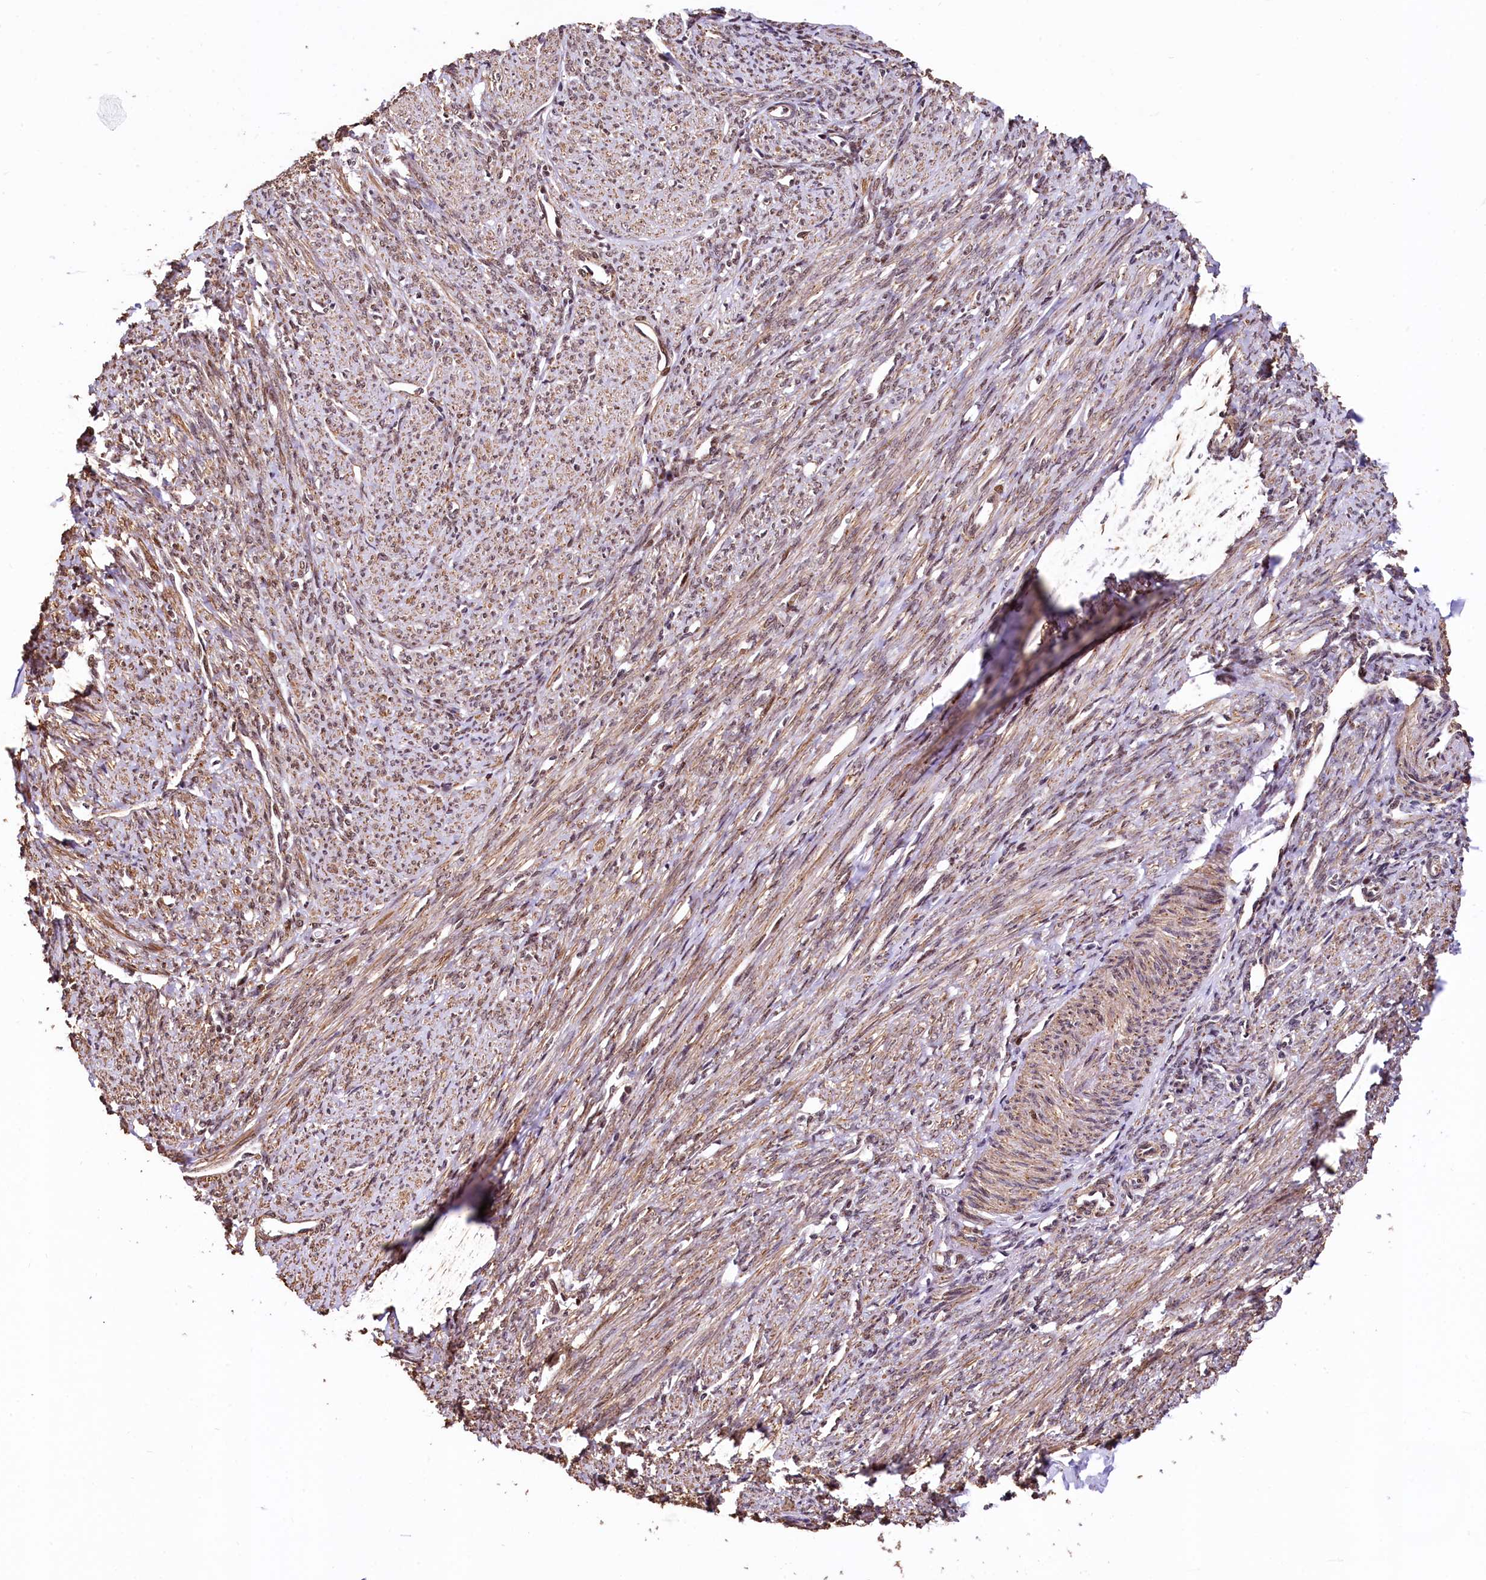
{"staining": {"intensity": "moderate", "quantity": ">75%", "location": "cytoplasmic/membranous,nuclear"}, "tissue": "smooth muscle", "cell_type": "Smooth muscle cells", "image_type": "normal", "snomed": [{"axis": "morphology", "description": "Normal tissue, NOS"}, {"axis": "topography", "description": "Smooth muscle"}, {"axis": "topography", "description": "Uterus"}], "caption": "Immunohistochemistry (IHC) of unremarkable human smooth muscle demonstrates medium levels of moderate cytoplasmic/membranous,nuclear expression in about >75% of smooth muscle cells.", "gene": "PDS5B", "patient": {"sex": "female", "age": 59}}